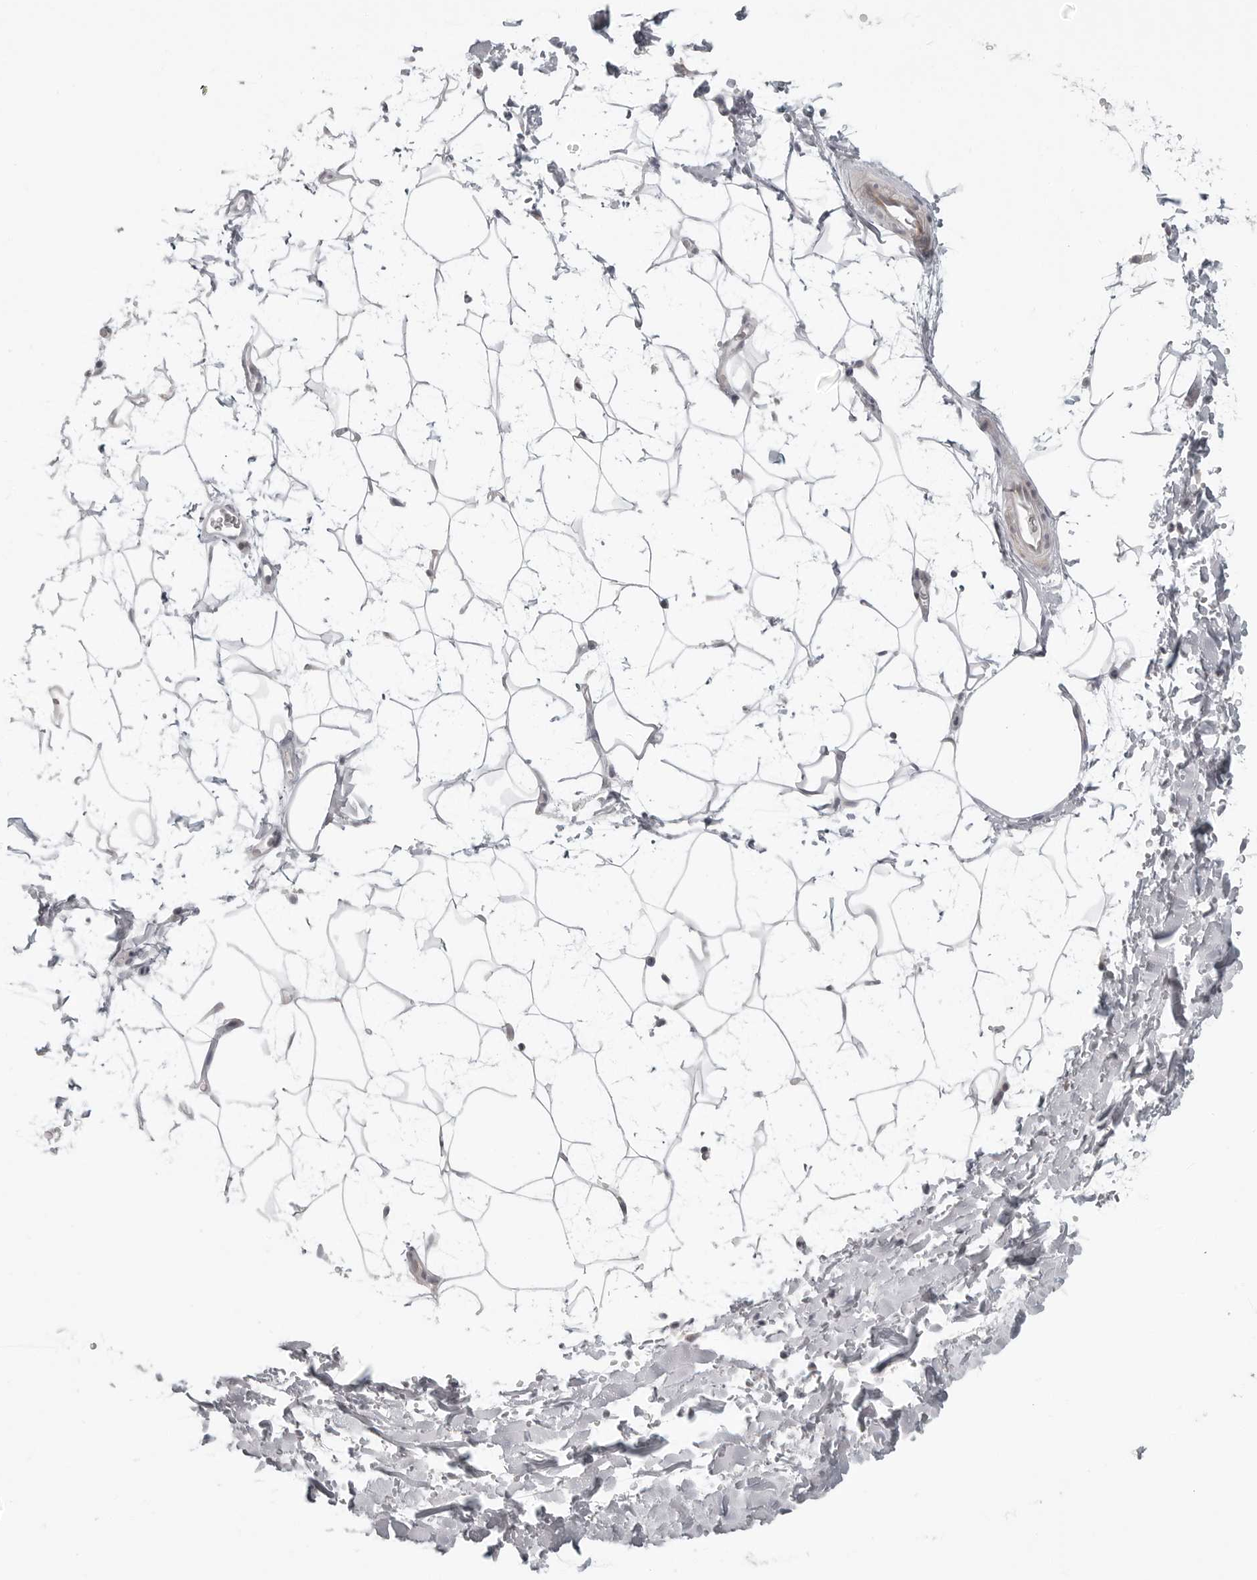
{"staining": {"intensity": "negative", "quantity": "none", "location": "none"}, "tissue": "adipose tissue", "cell_type": "Adipocytes", "image_type": "normal", "snomed": [{"axis": "morphology", "description": "Normal tissue, NOS"}, {"axis": "topography", "description": "Soft tissue"}], "caption": "Immunohistochemical staining of unremarkable human adipose tissue demonstrates no significant expression in adipocytes.", "gene": "TUT4", "patient": {"sex": "male", "age": 72}}